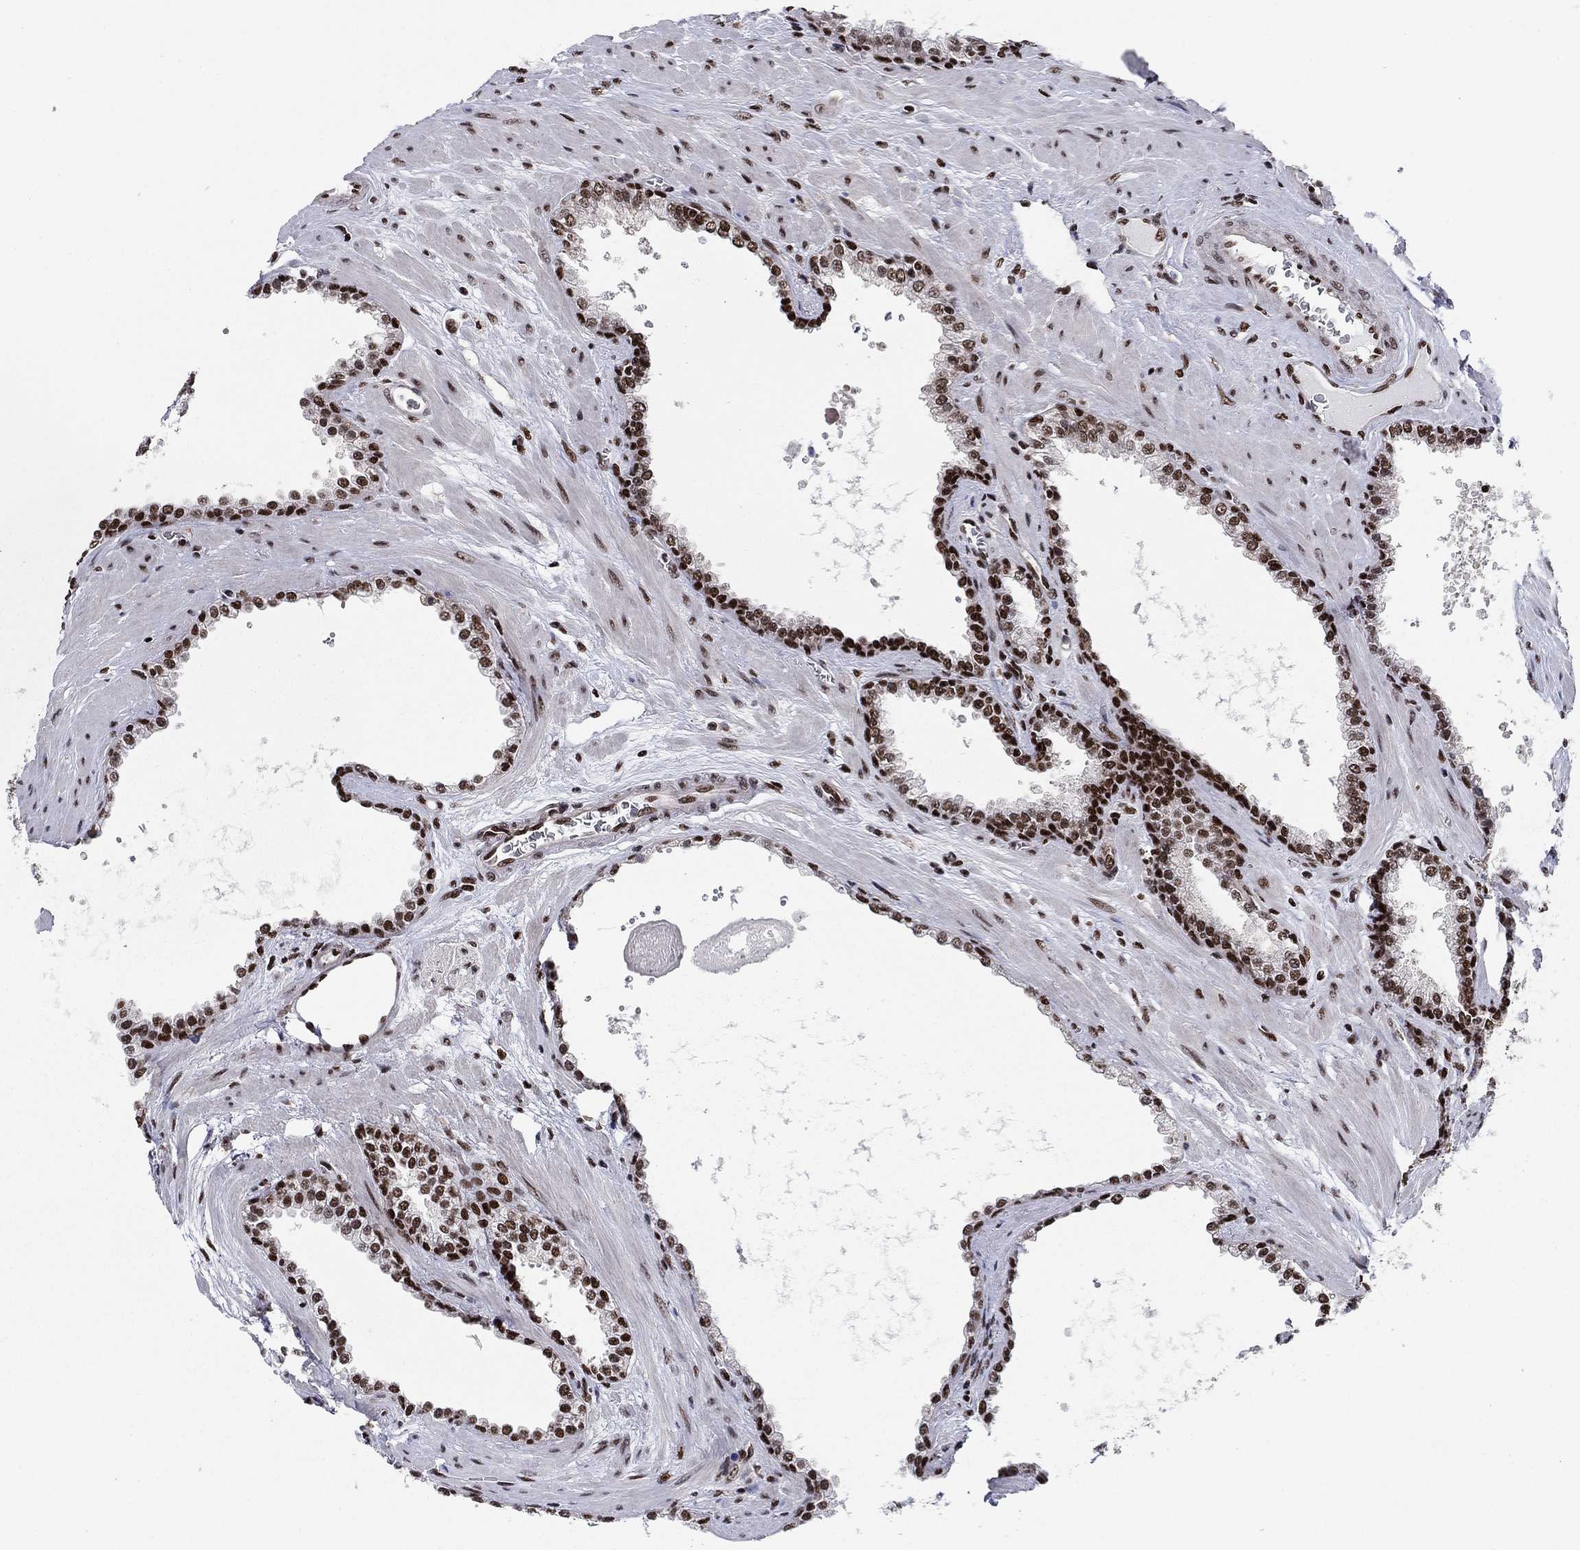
{"staining": {"intensity": "strong", "quantity": ">75%", "location": "nuclear"}, "tissue": "prostate cancer", "cell_type": "Tumor cells", "image_type": "cancer", "snomed": [{"axis": "morphology", "description": "Adenocarcinoma, NOS"}, {"axis": "topography", "description": "Prostate"}], "caption": "Protein staining of adenocarcinoma (prostate) tissue exhibits strong nuclear positivity in about >75% of tumor cells.", "gene": "RPRD1B", "patient": {"sex": "male", "age": 67}}